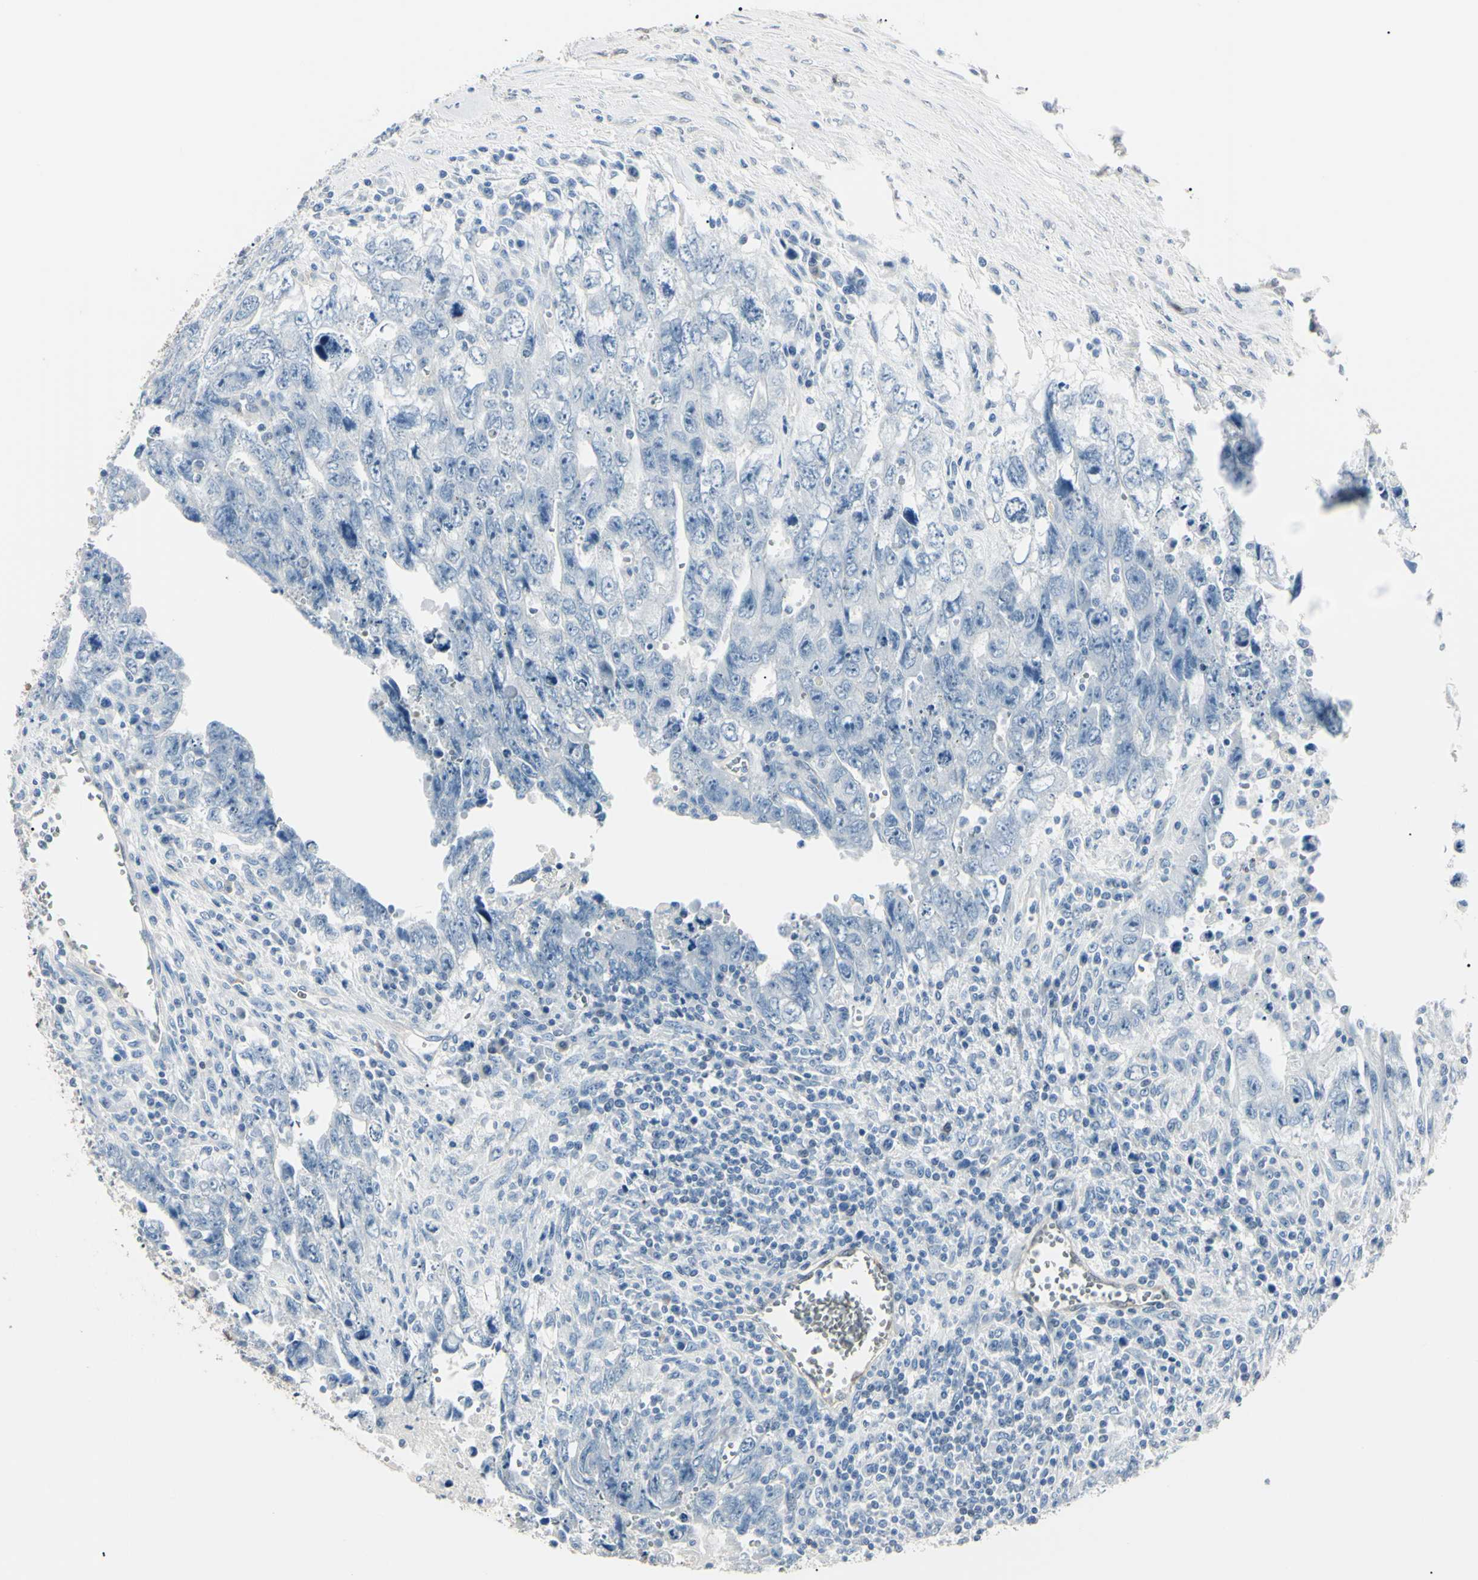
{"staining": {"intensity": "negative", "quantity": "none", "location": "none"}, "tissue": "testis cancer", "cell_type": "Tumor cells", "image_type": "cancer", "snomed": [{"axis": "morphology", "description": "Carcinoma, Embryonal, NOS"}, {"axis": "topography", "description": "Testis"}], "caption": "This is an immunohistochemistry photomicrograph of human testis embryonal carcinoma. There is no positivity in tumor cells.", "gene": "AKR1C3", "patient": {"sex": "male", "age": 28}}